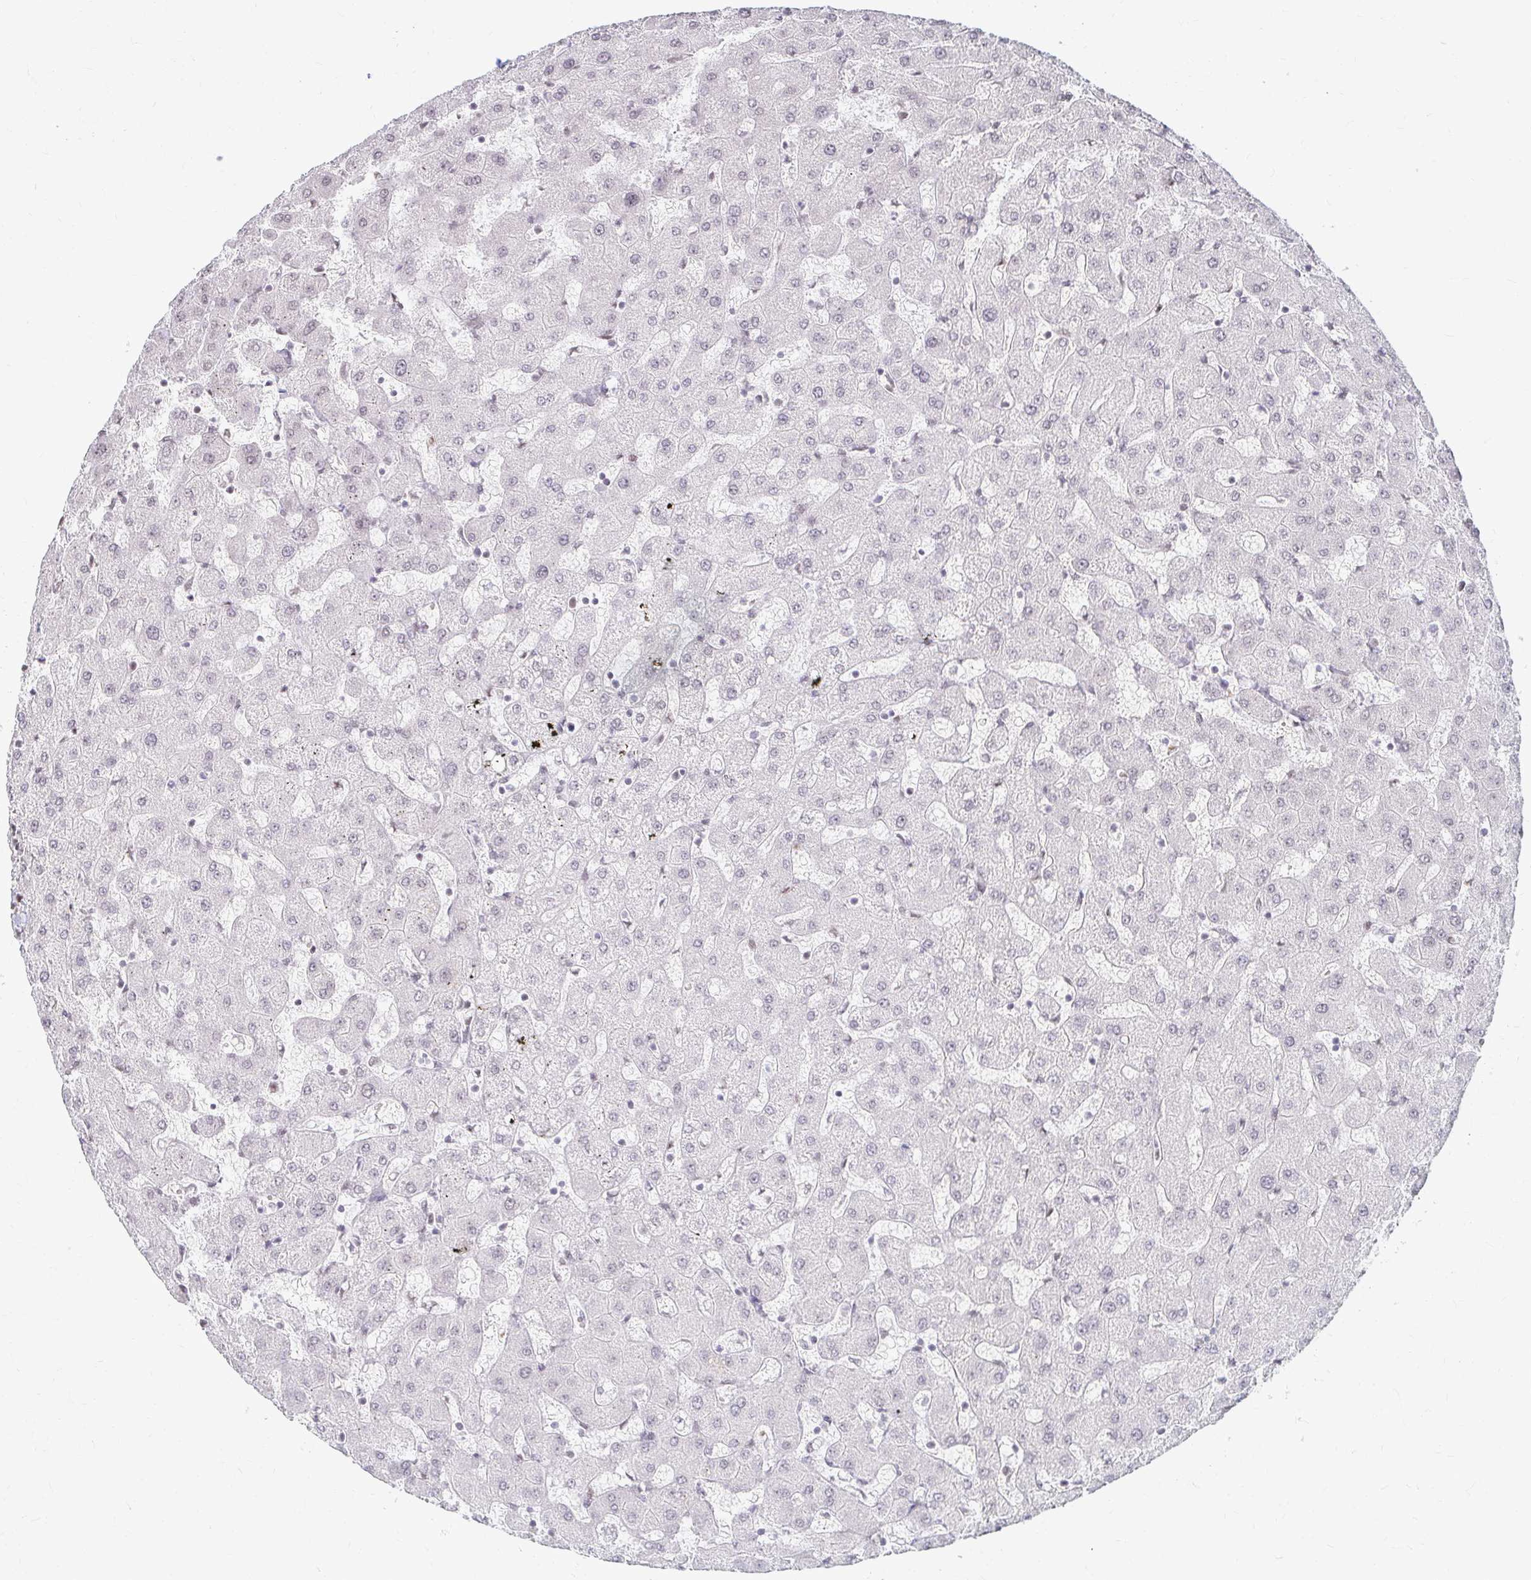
{"staining": {"intensity": "negative", "quantity": "none", "location": "none"}, "tissue": "liver", "cell_type": "Cholangiocytes", "image_type": "normal", "snomed": [{"axis": "morphology", "description": "Normal tissue, NOS"}, {"axis": "topography", "description": "Liver"}], "caption": "The immunohistochemistry (IHC) photomicrograph has no significant staining in cholangiocytes of liver.", "gene": "HNRNPU", "patient": {"sex": "female", "age": 63}}